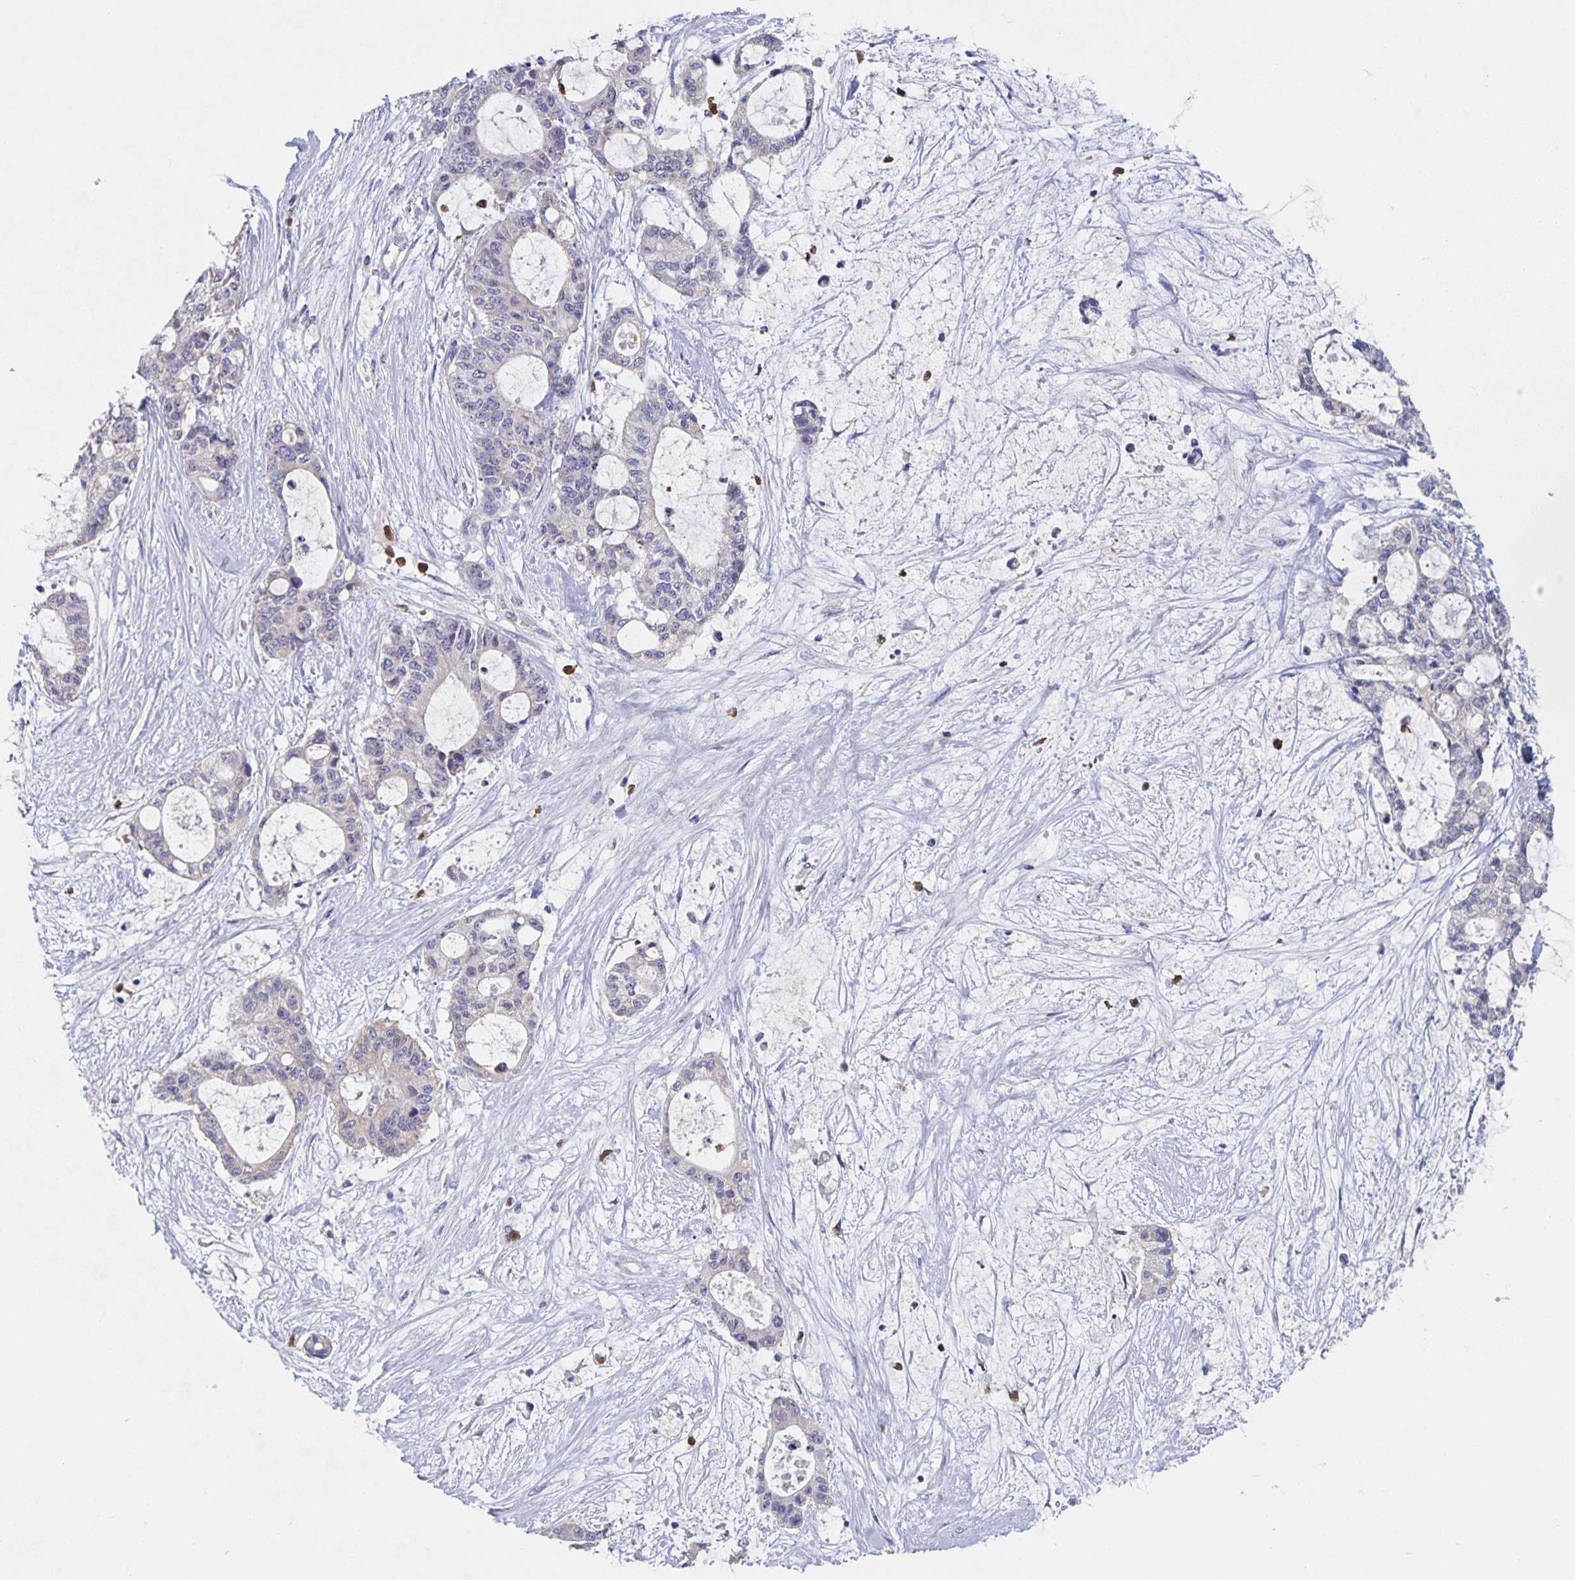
{"staining": {"intensity": "negative", "quantity": "none", "location": "none"}, "tissue": "liver cancer", "cell_type": "Tumor cells", "image_type": "cancer", "snomed": [{"axis": "morphology", "description": "Normal tissue, NOS"}, {"axis": "morphology", "description": "Cholangiocarcinoma"}, {"axis": "topography", "description": "Liver"}, {"axis": "topography", "description": "Peripheral nerve tissue"}], "caption": "DAB immunohistochemical staining of liver cancer demonstrates no significant expression in tumor cells. (DAB immunohistochemistry visualized using brightfield microscopy, high magnification).", "gene": "CDC42BPG", "patient": {"sex": "female", "age": 73}}